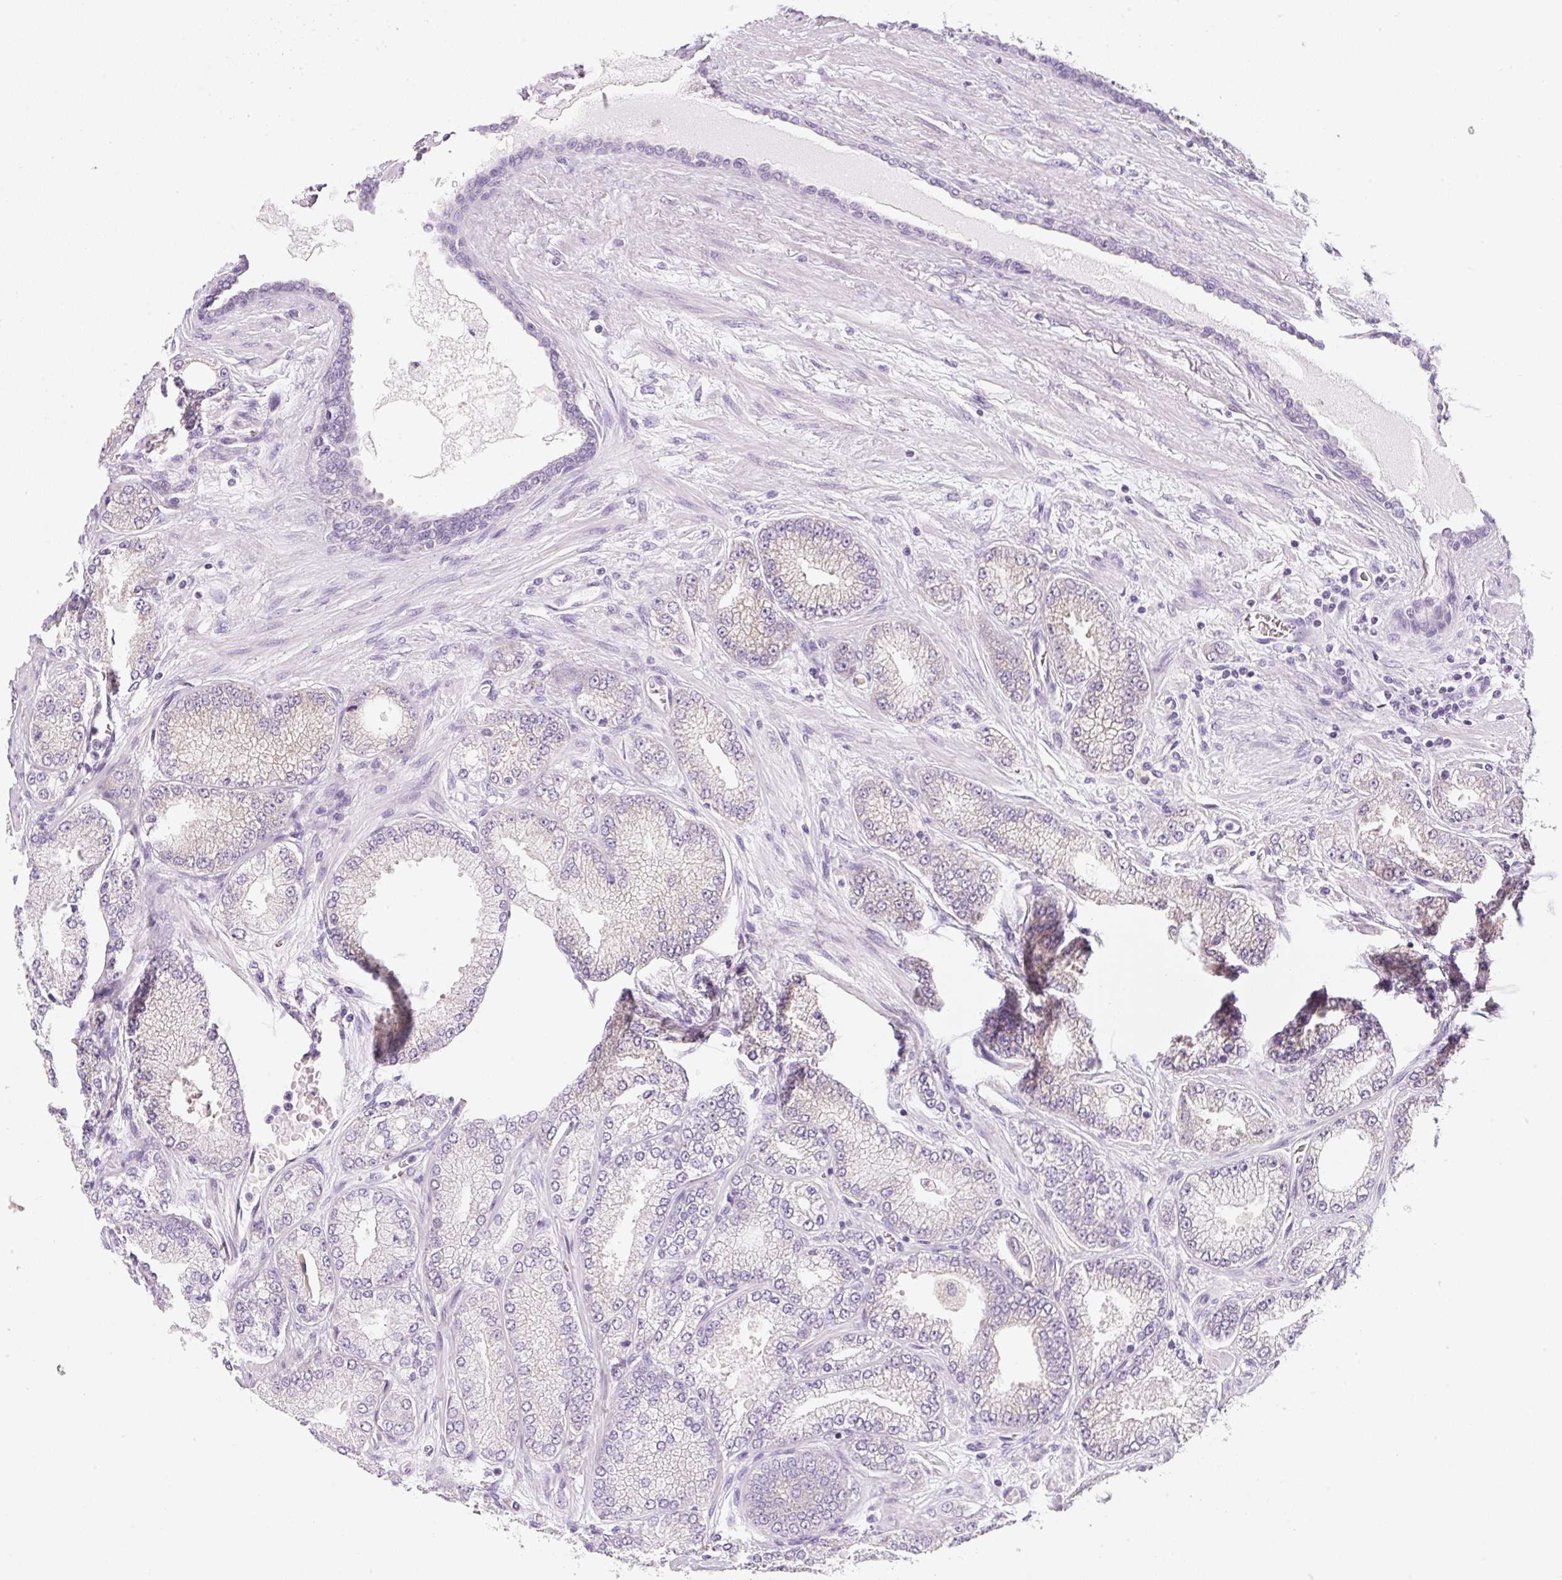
{"staining": {"intensity": "negative", "quantity": "none", "location": "none"}, "tissue": "prostate cancer", "cell_type": "Tumor cells", "image_type": "cancer", "snomed": [{"axis": "morphology", "description": "Adenocarcinoma, High grade"}, {"axis": "topography", "description": "Prostate"}], "caption": "Tumor cells are negative for brown protein staining in prostate cancer (high-grade adenocarcinoma).", "gene": "RPL18A", "patient": {"sex": "male", "age": 68}}